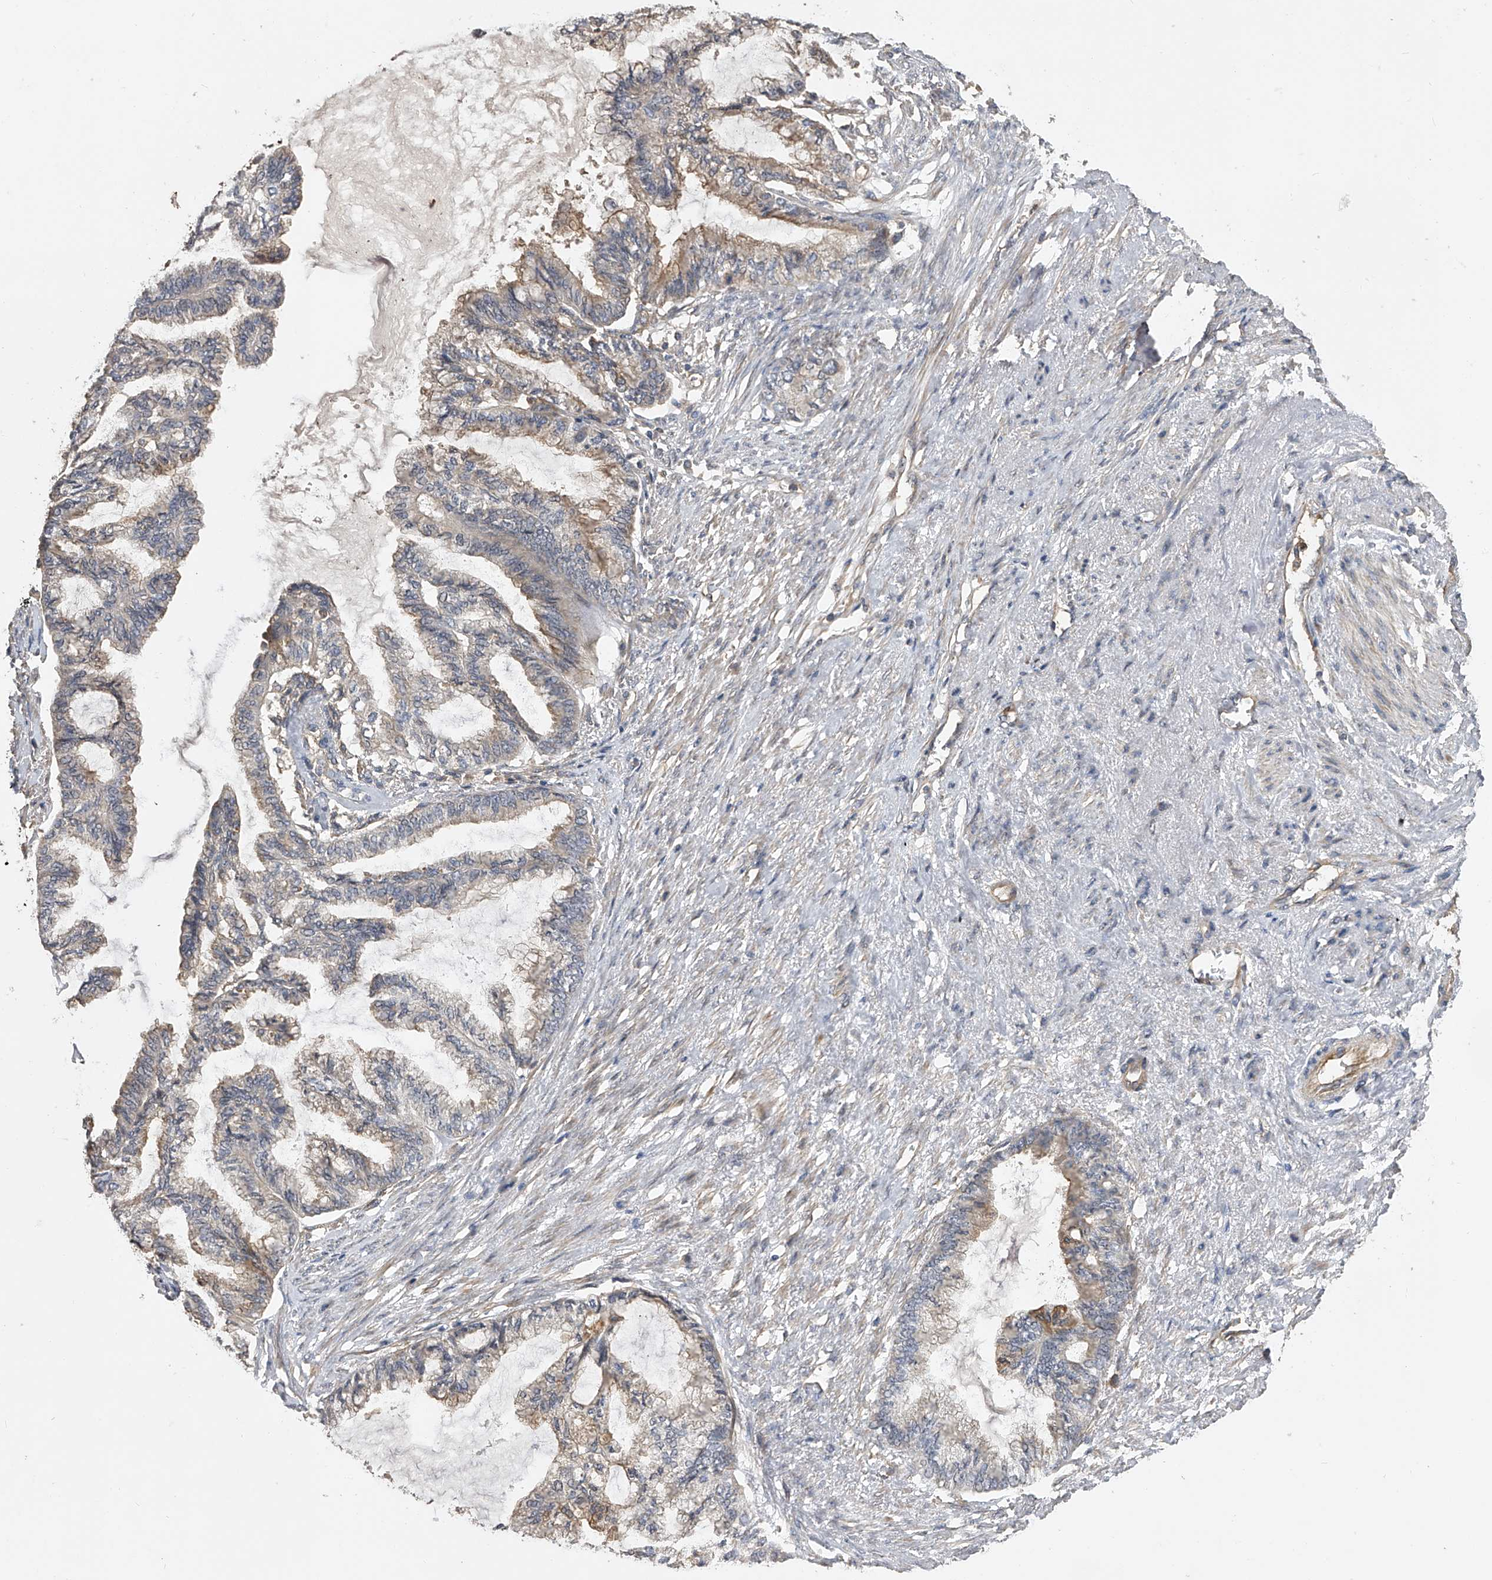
{"staining": {"intensity": "moderate", "quantity": "<25%", "location": "cytoplasmic/membranous"}, "tissue": "endometrial cancer", "cell_type": "Tumor cells", "image_type": "cancer", "snomed": [{"axis": "morphology", "description": "Adenocarcinoma, NOS"}, {"axis": "topography", "description": "Endometrium"}], "caption": "Adenocarcinoma (endometrial) stained with a protein marker demonstrates moderate staining in tumor cells.", "gene": "PTPRA", "patient": {"sex": "female", "age": 86}}